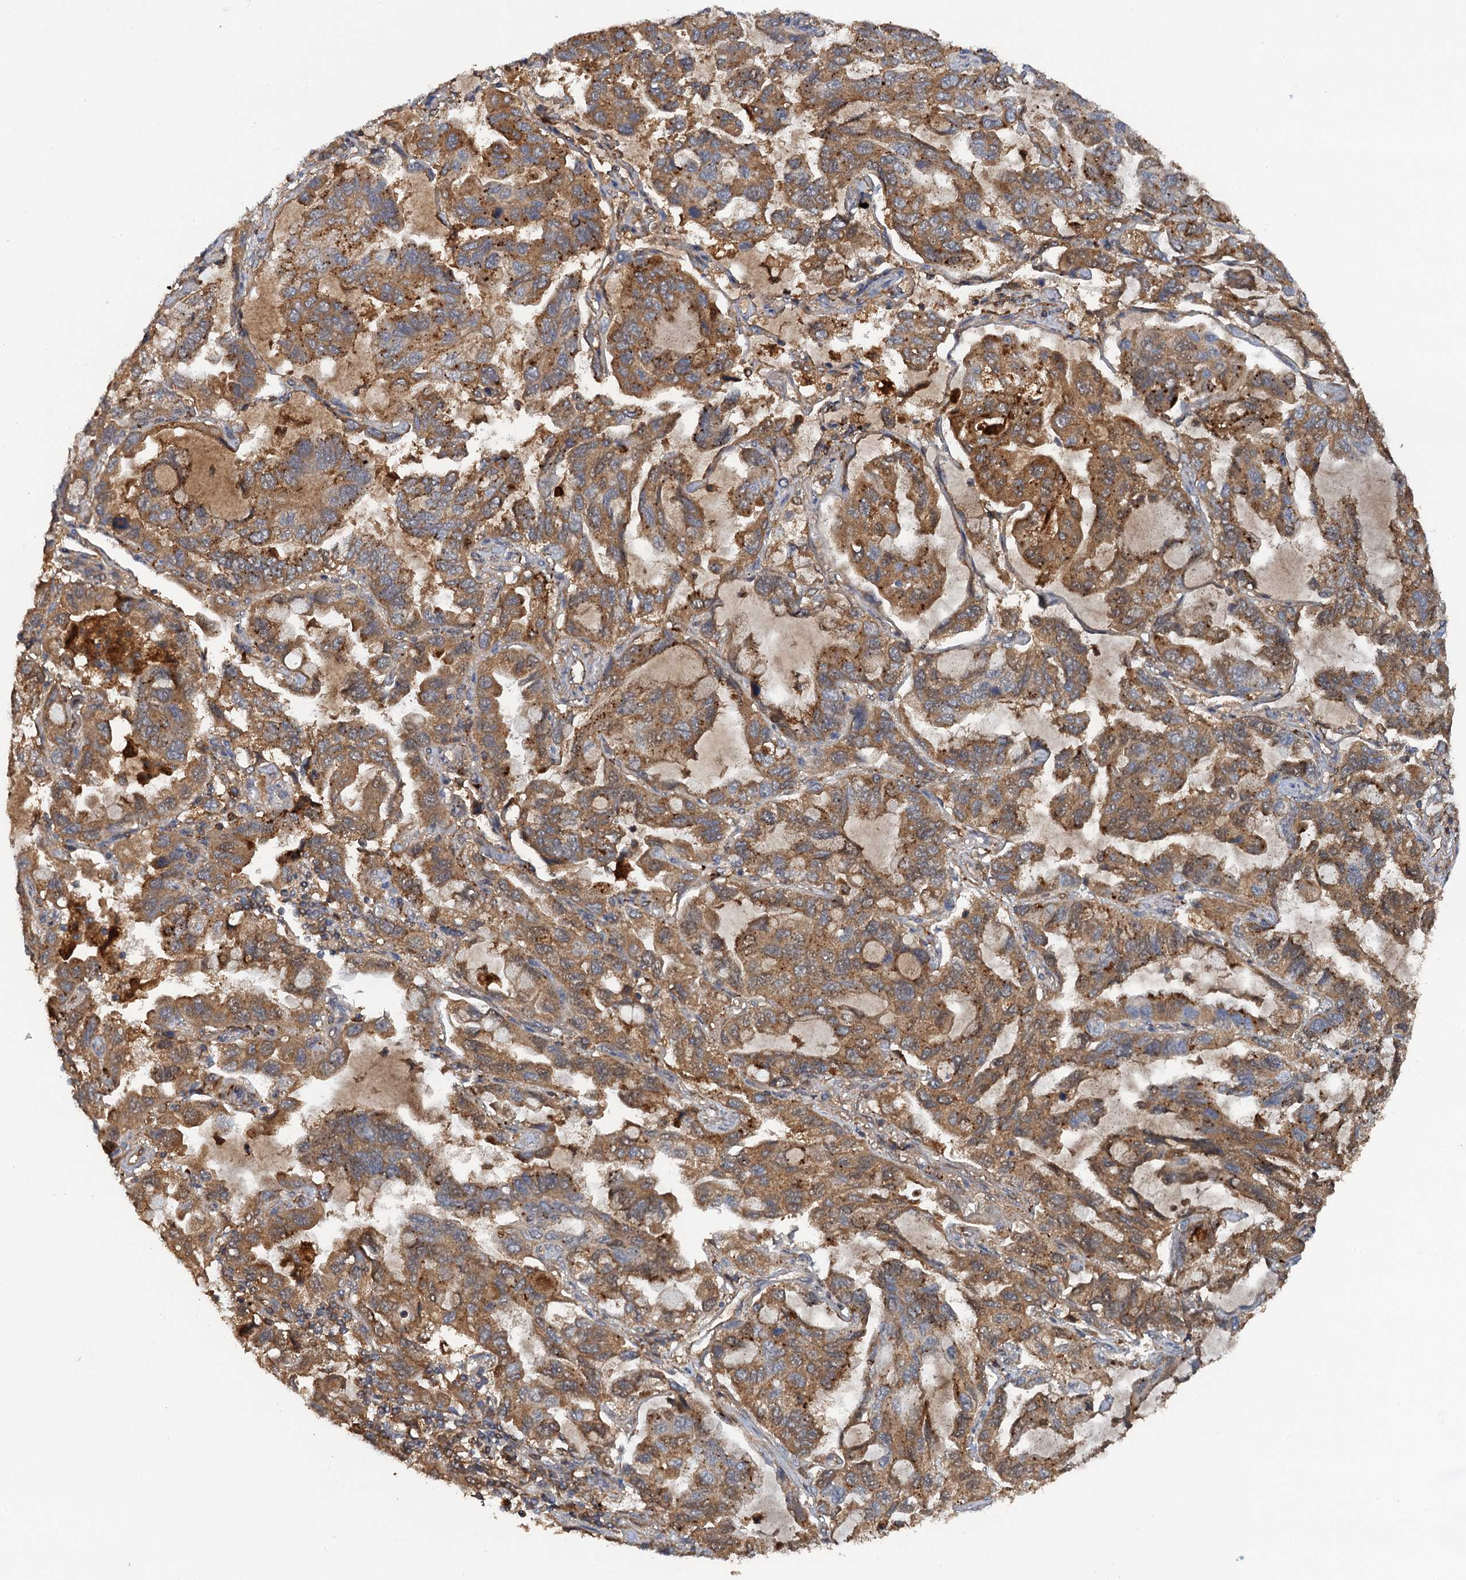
{"staining": {"intensity": "moderate", "quantity": ">75%", "location": "cytoplasmic/membranous"}, "tissue": "lung cancer", "cell_type": "Tumor cells", "image_type": "cancer", "snomed": [{"axis": "morphology", "description": "Adenocarcinoma, NOS"}, {"axis": "topography", "description": "Lung"}], "caption": "Moderate cytoplasmic/membranous expression for a protein is appreciated in about >75% of tumor cells of adenocarcinoma (lung) using immunohistochemistry.", "gene": "HAPLN3", "patient": {"sex": "male", "age": 64}}